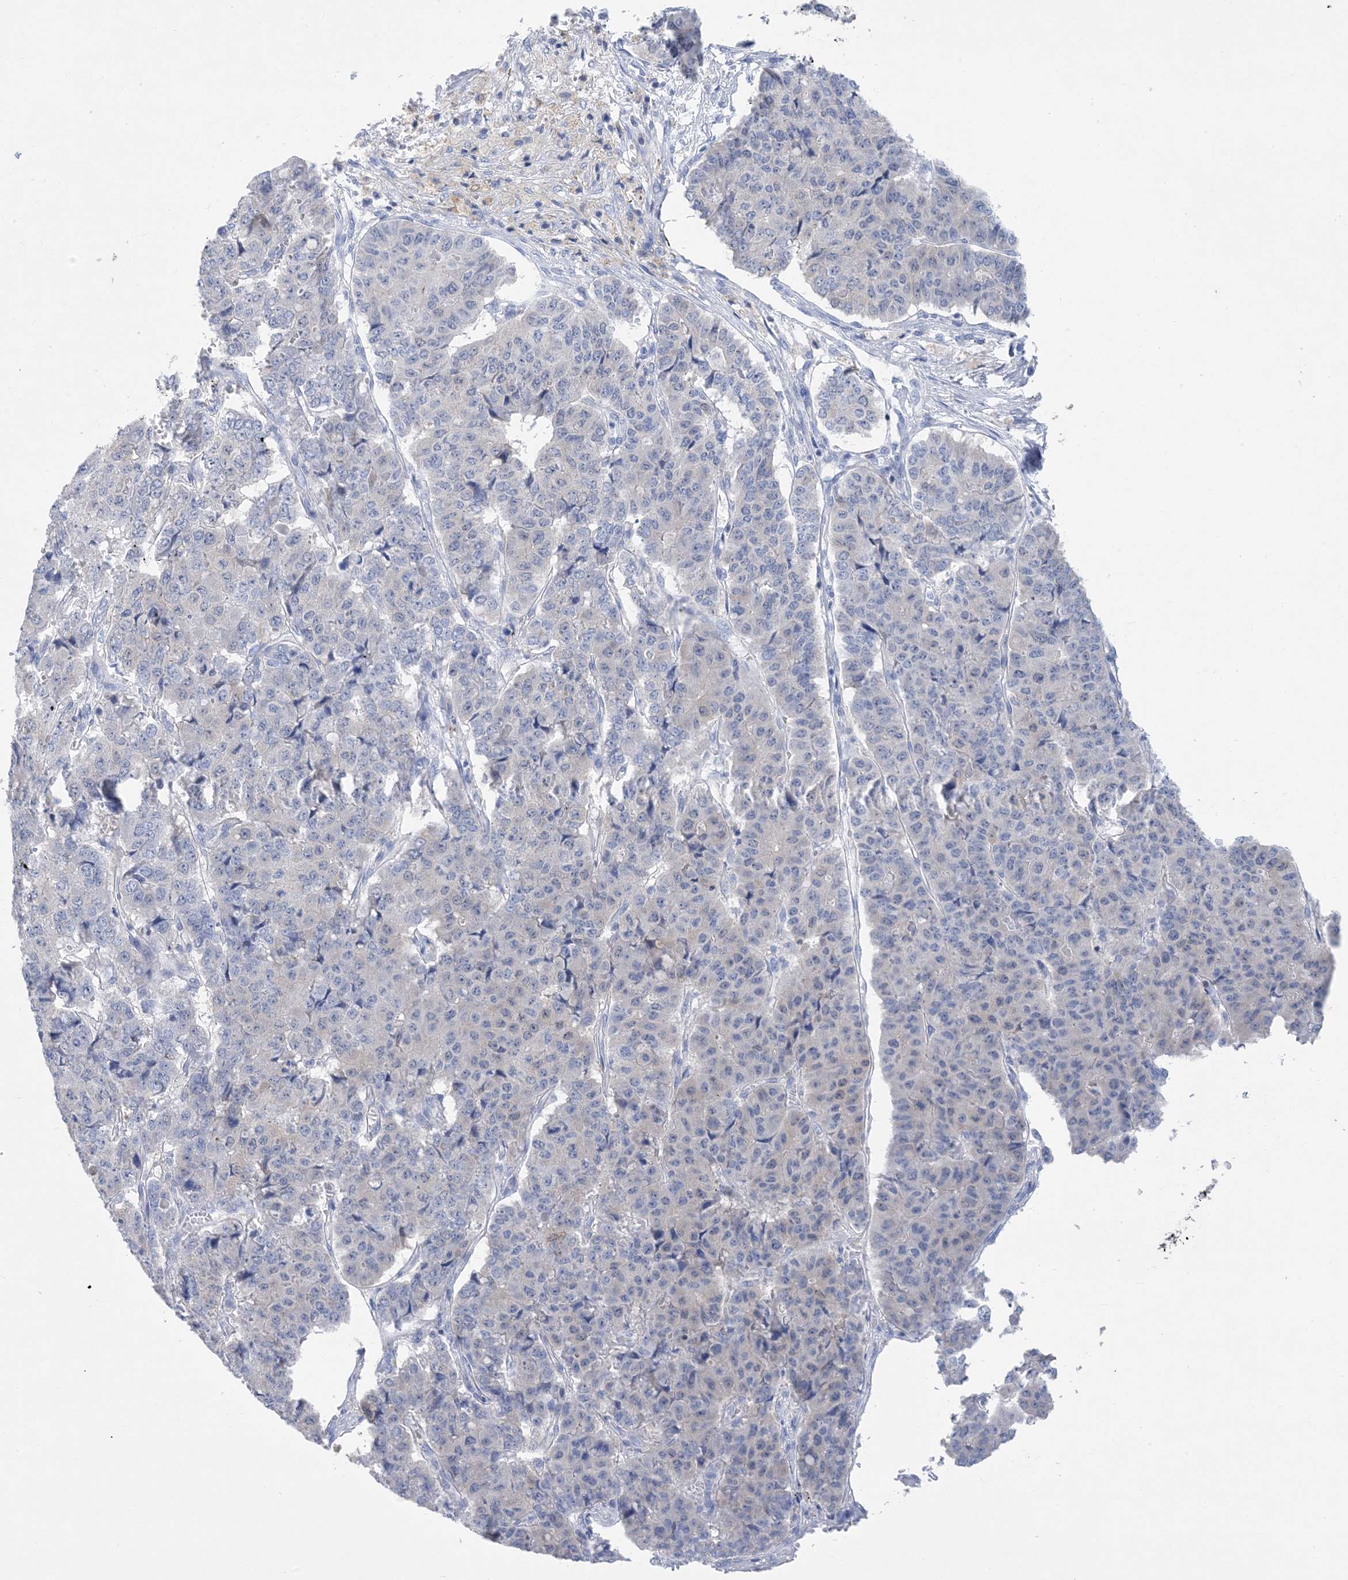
{"staining": {"intensity": "negative", "quantity": "none", "location": "none"}, "tissue": "pancreatic cancer", "cell_type": "Tumor cells", "image_type": "cancer", "snomed": [{"axis": "morphology", "description": "Adenocarcinoma, NOS"}, {"axis": "topography", "description": "Pancreas"}], "caption": "This histopathology image is of pancreatic cancer (adenocarcinoma) stained with IHC to label a protein in brown with the nuclei are counter-stained blue. There is no positivity in tumor cells. The staining was performed using DAB to visualize the protein expression in brown, while the nuclei were stained in blue with hematoxylin (Magnification: 20x).", "gene": "SH3YL1", "patient": {"sex": "male", "age": 50}}